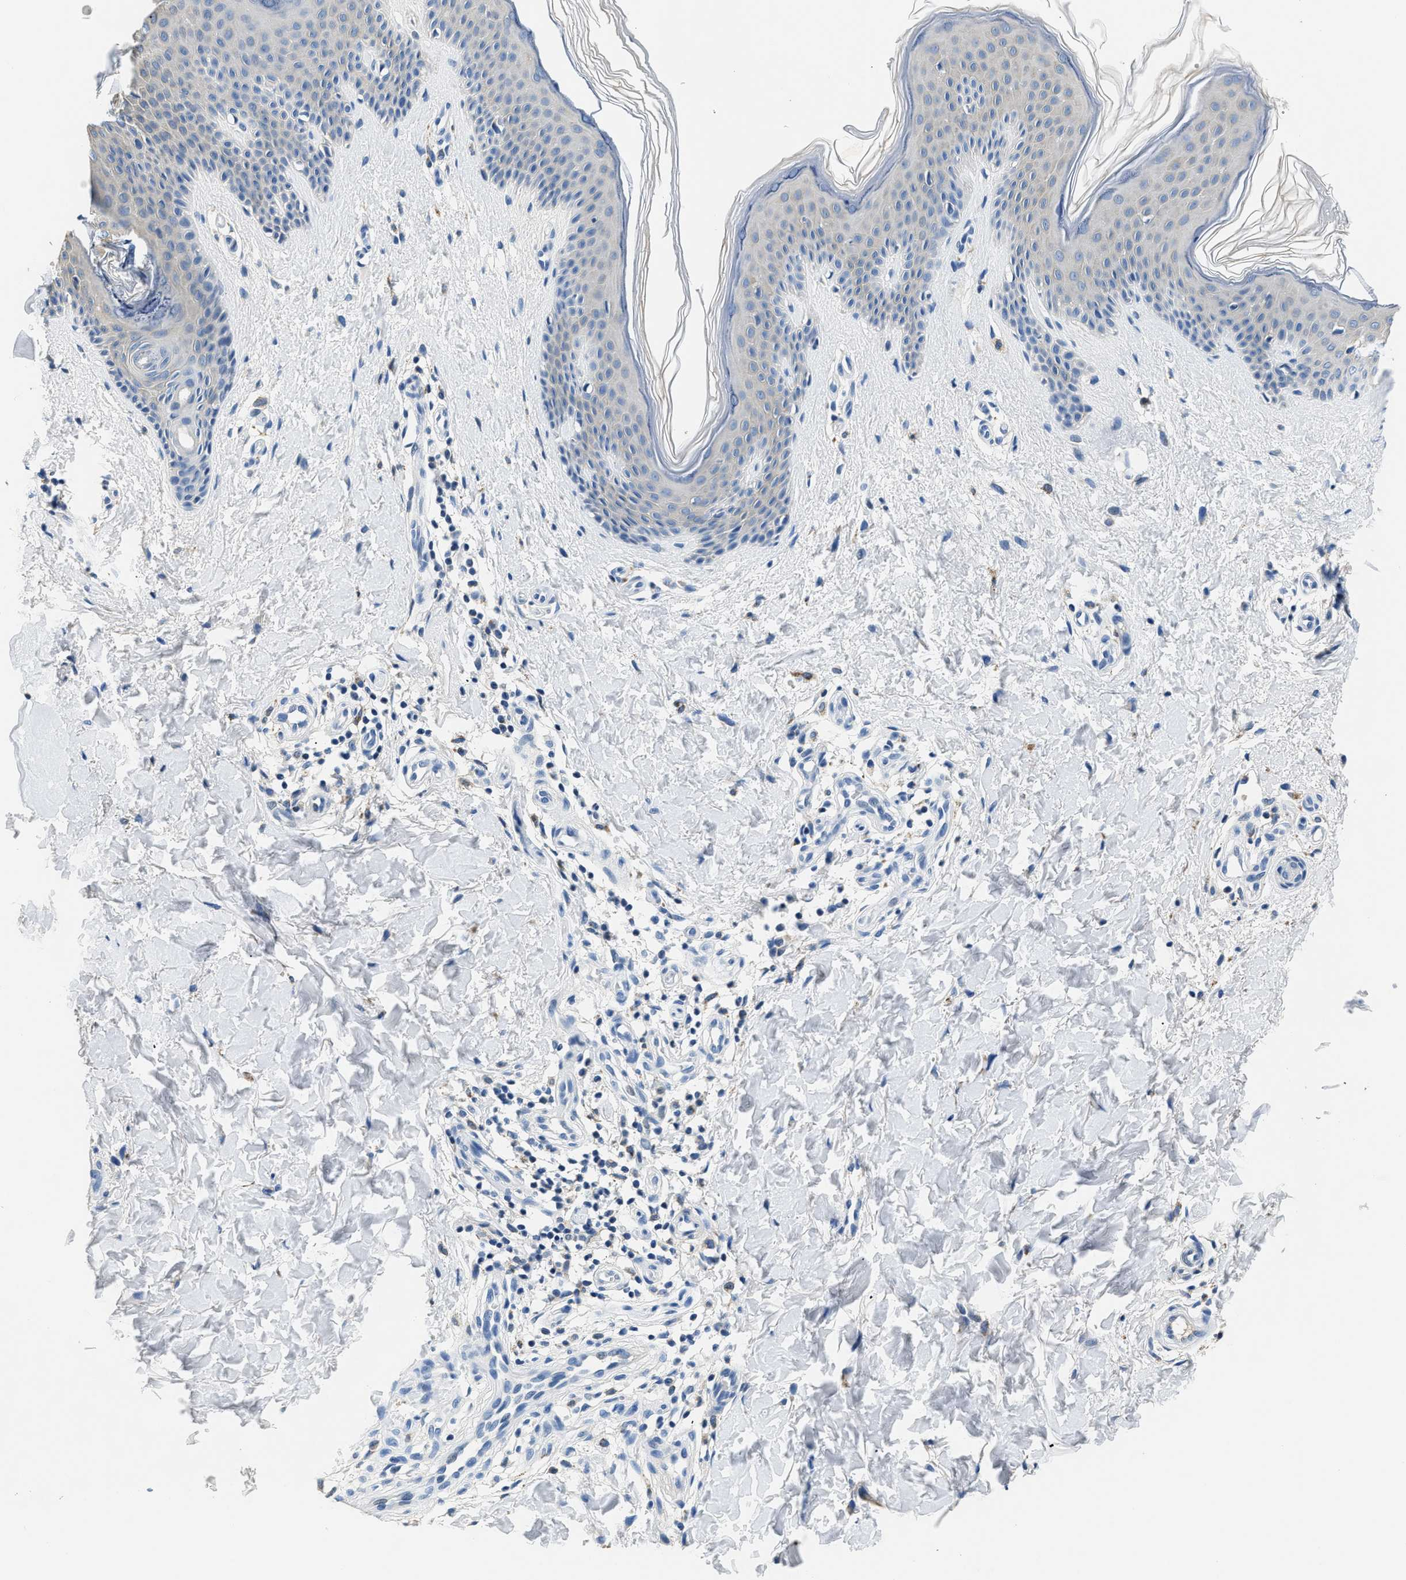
{"staining": {"intensity": "negative", "quantity": "none", "location": "none"}, "tissue": "skin", "cell_type": "Fibroblasts", "image_type": "normal", "snomed": [{"axis": "morphology", "description": "Normal tissue, NOS"}, {"axis": "topography", "description": "Skin"}], "caption": "Benign skin was stained to show a protein in brown. There is no significant positivity in fibroblasts. Brightfield microscopy of immunohistochemistry stained with DAB (brown) and hematoxylin (blue), captured at high magnification.", "gene": "PCK2", "patient": {"sex": "male", "age": 41}}